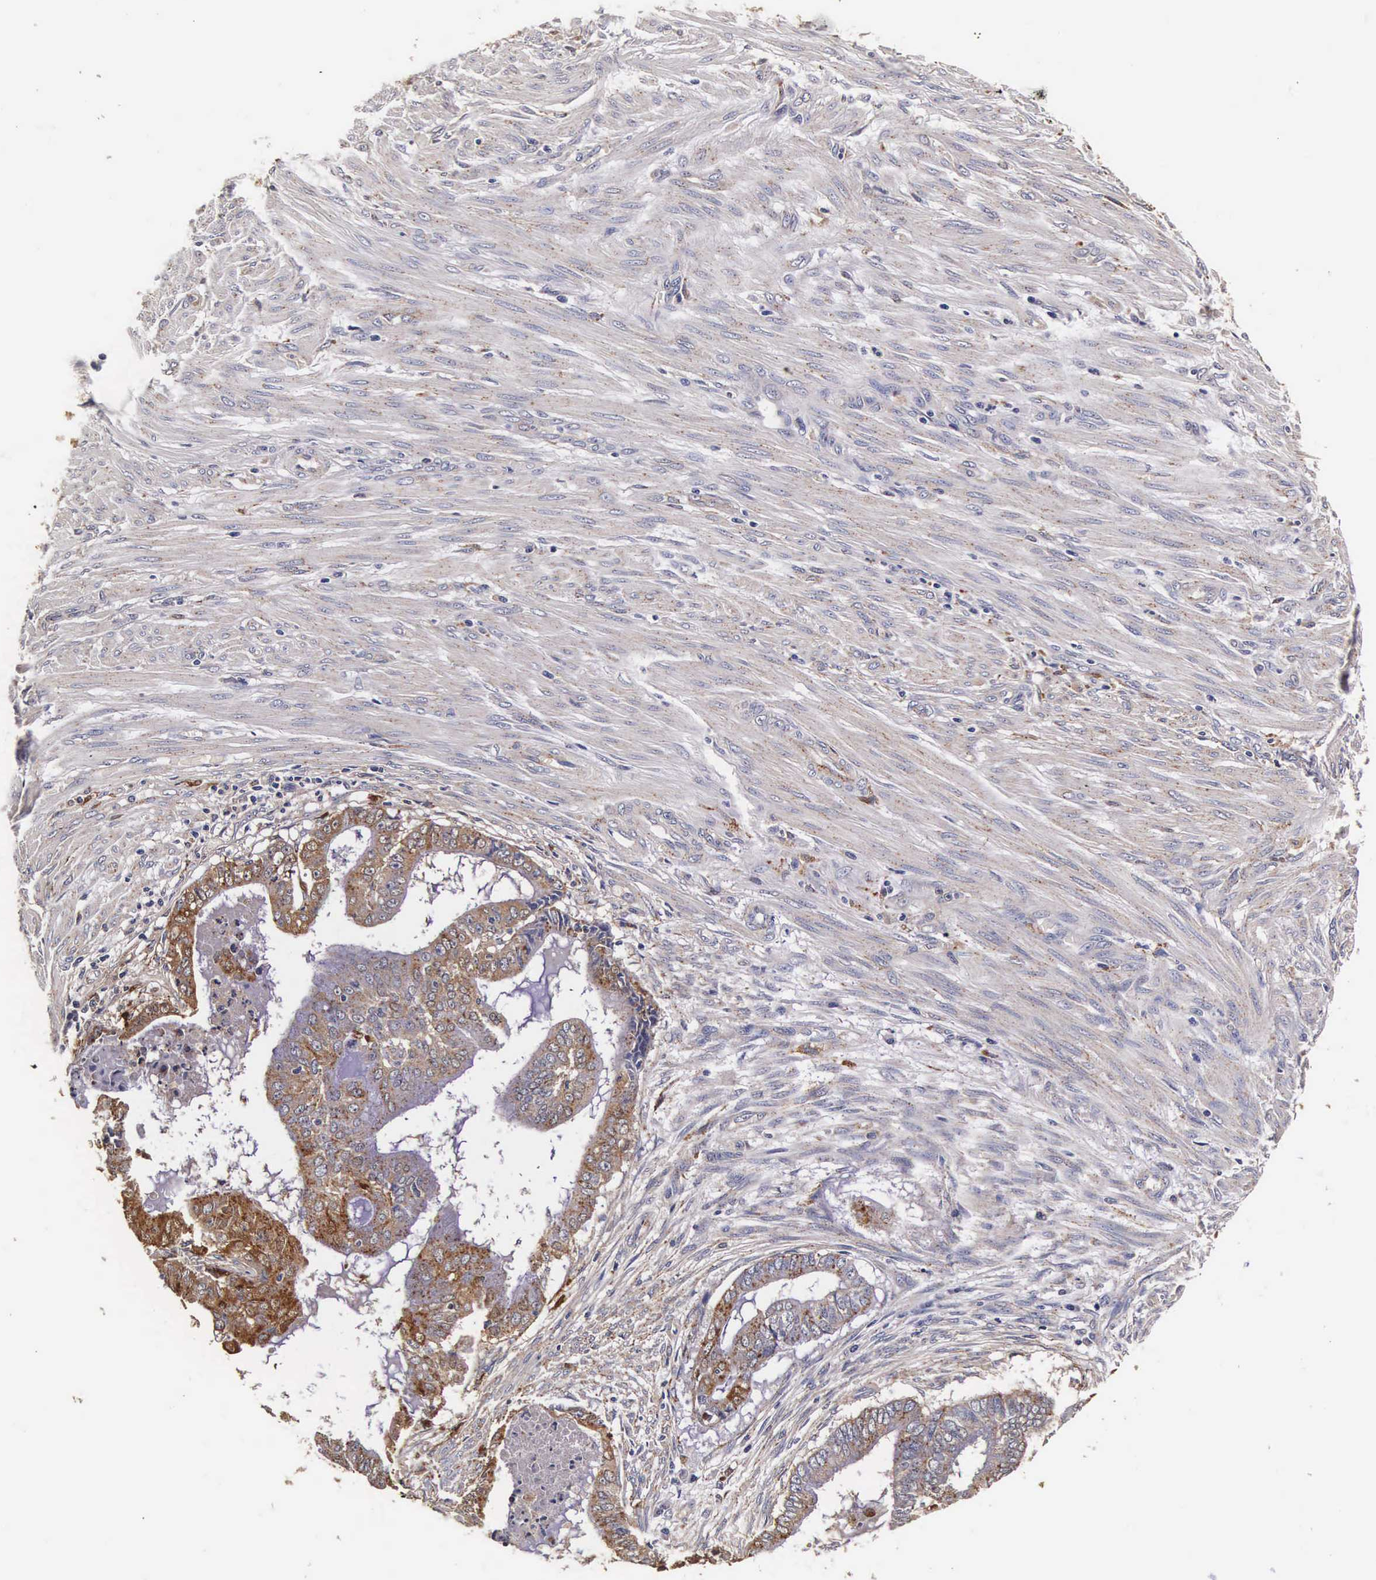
{"staining": {"intensity": "strong", "quantity": ">75%", "location": "cytoplasmic/membranous"}, "tissue": "endometrial cancer", "cell_type": "Tumor cells", "image_type": "cancer", "snomed": [{"axis": "morphology", "description": "Adenocarcinoma, NOS"}, {"axis": "topography", "description": "Endometrium"}], "caption": "Tumor cells reveal strong cytoplasmic/membranous expression in about >75% of cells in endometrial cancer.", "gene": "CTSB", "patient": {"sex": "female", "age": 63}}